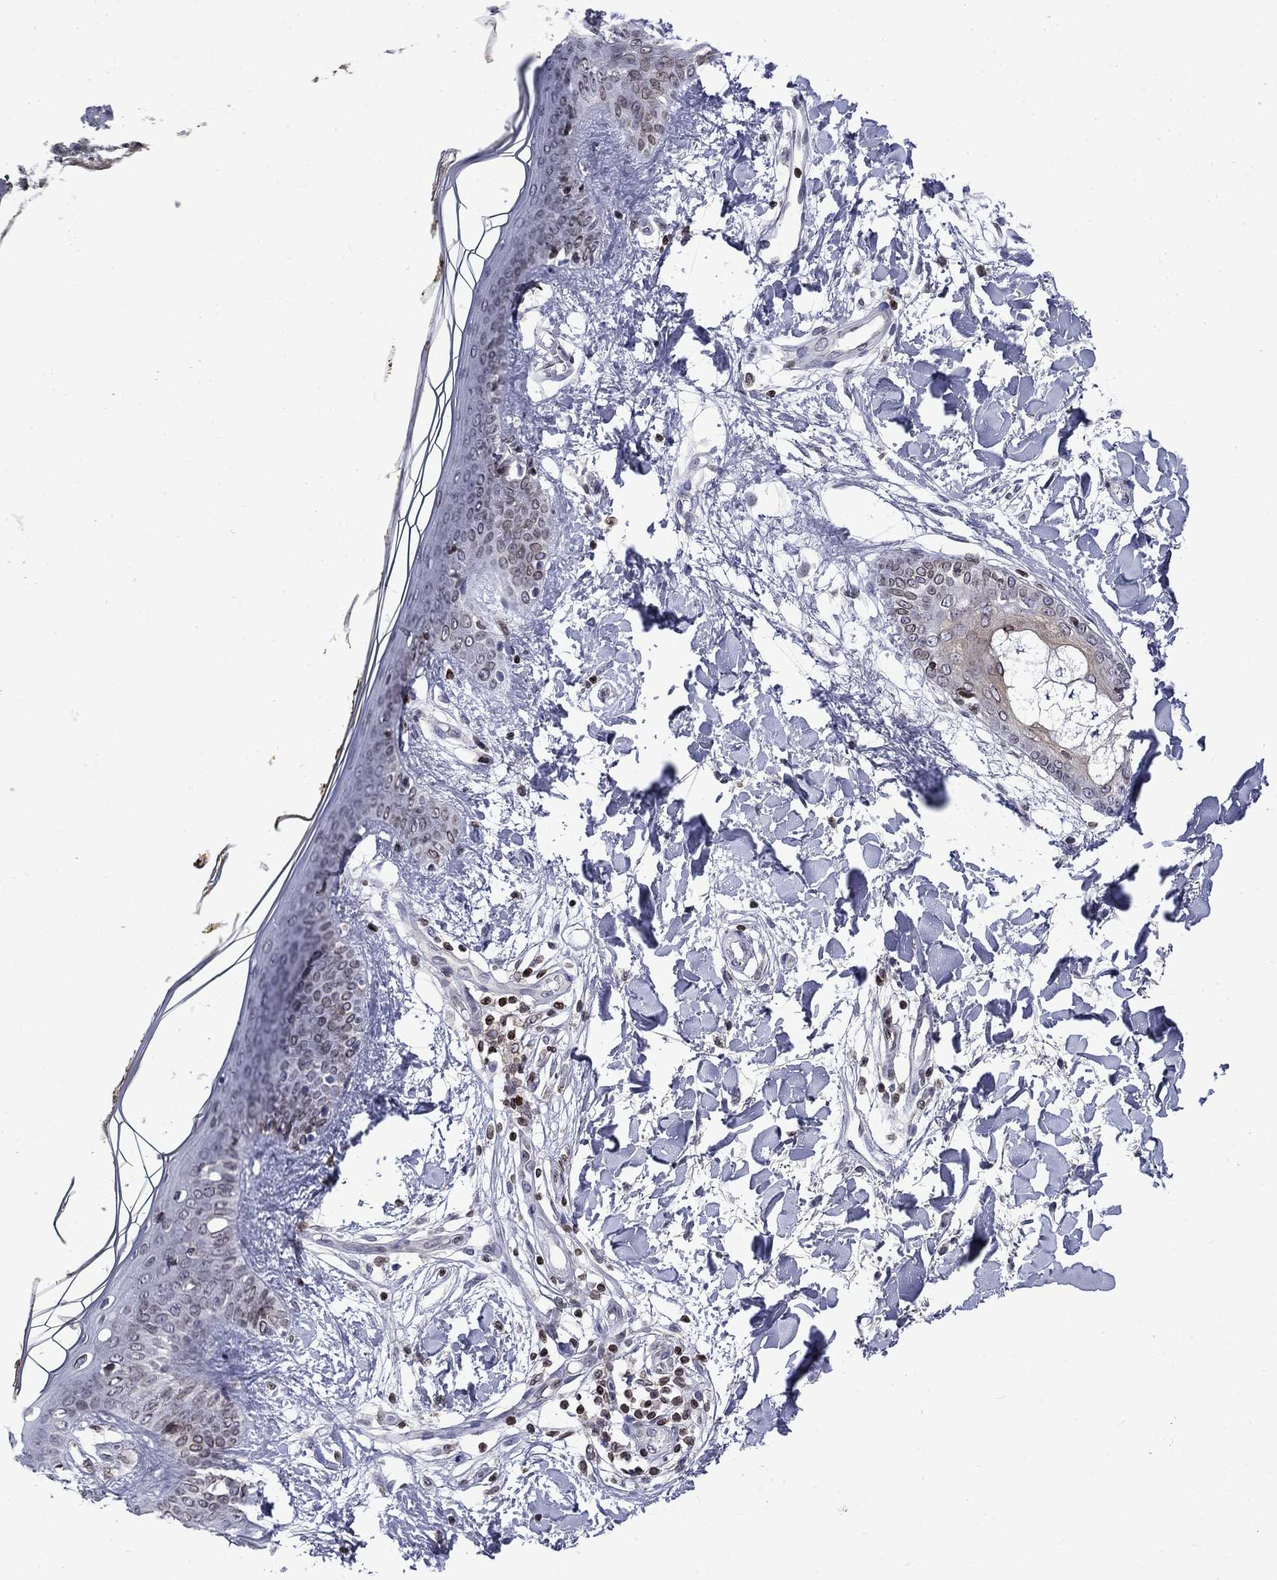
{"staining": {"intensity": "negative", "quantity": "none", "location": "none"}, "tissue": "skin", "cell_type": "Fibroblasts", "image_type": "normal", "snomed": [{"axis": "morphology", "description": "Normal tissue, NOS"}, {"axis": "topography", "description": "Skin"}], "caption": "High power microscopy photomicrograph of an immunohistochemistry histopathology image of normal skin, revealing no significant staining in fibroblasts. (Stains: DAB immunohistochemistry (IHC) with hematoxylin counter stain, Microscopy: brightfield microscopy at high magnification).", "gene": "SLA", "patient": {"sex": "female", "age": 34}}